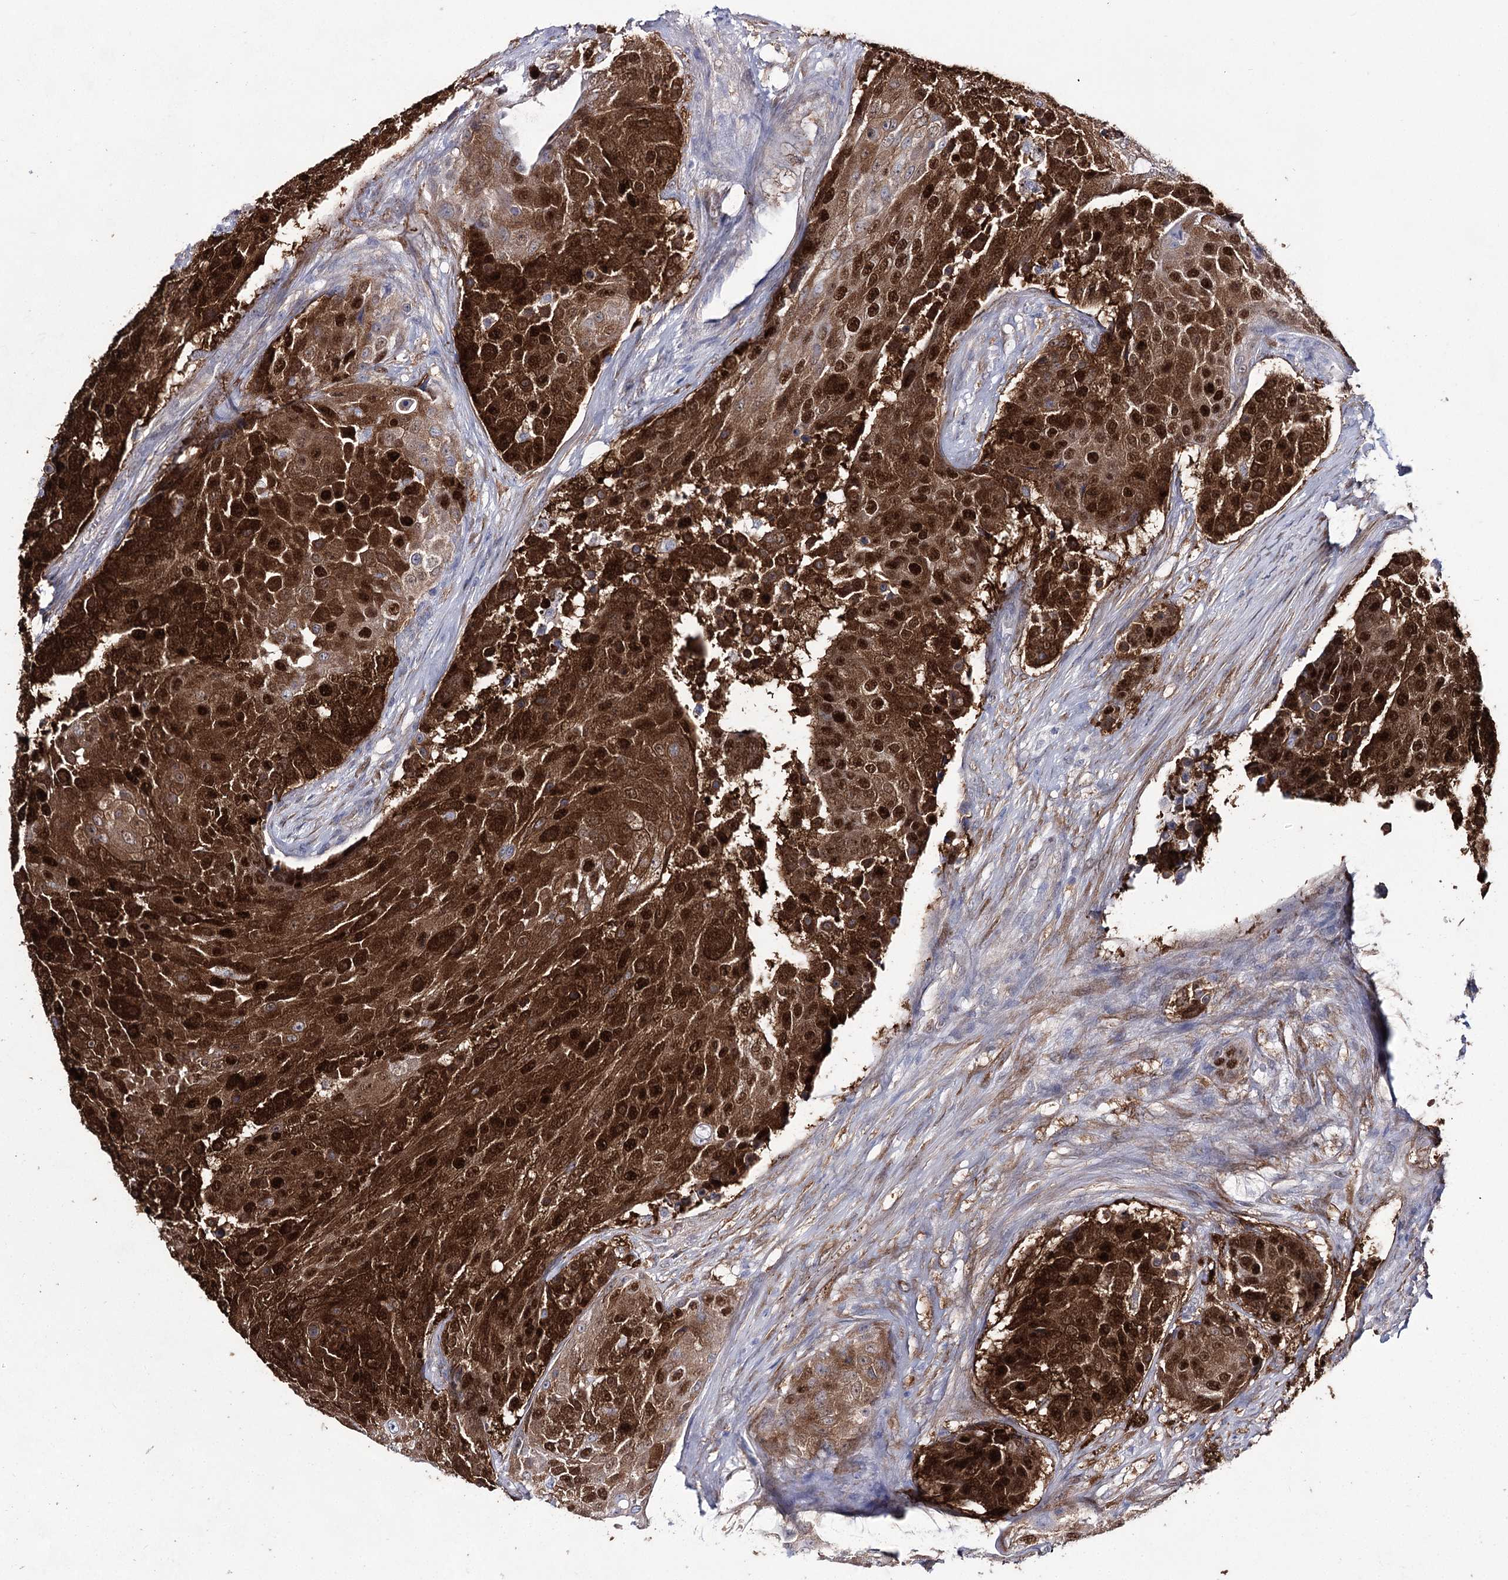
{"staining": {"intensity": "strong", "quantity": ">75%", "location": "cytoplasmic/membranous,nuclear"}, "tissue": "urothelial cancer", "cell_type": "Tumor cells", "image_type": "cancer", "snomed": [{"axis": "morphology", "description": "Urothelial carcinoma, High grade"}, {"axis": "topography", "description": "Urinary bladder"}], "caption": "DAB (3,3'-diaminobenzidine) immunohistochemical staining of high-grade urothelial carcinoma shows strong cytoplasmic/membranous and nuclear protein positivity in approximately >75% of tumor cells.", "gene": "UGDH", "patient": {"sex": "female", "age": 63}}